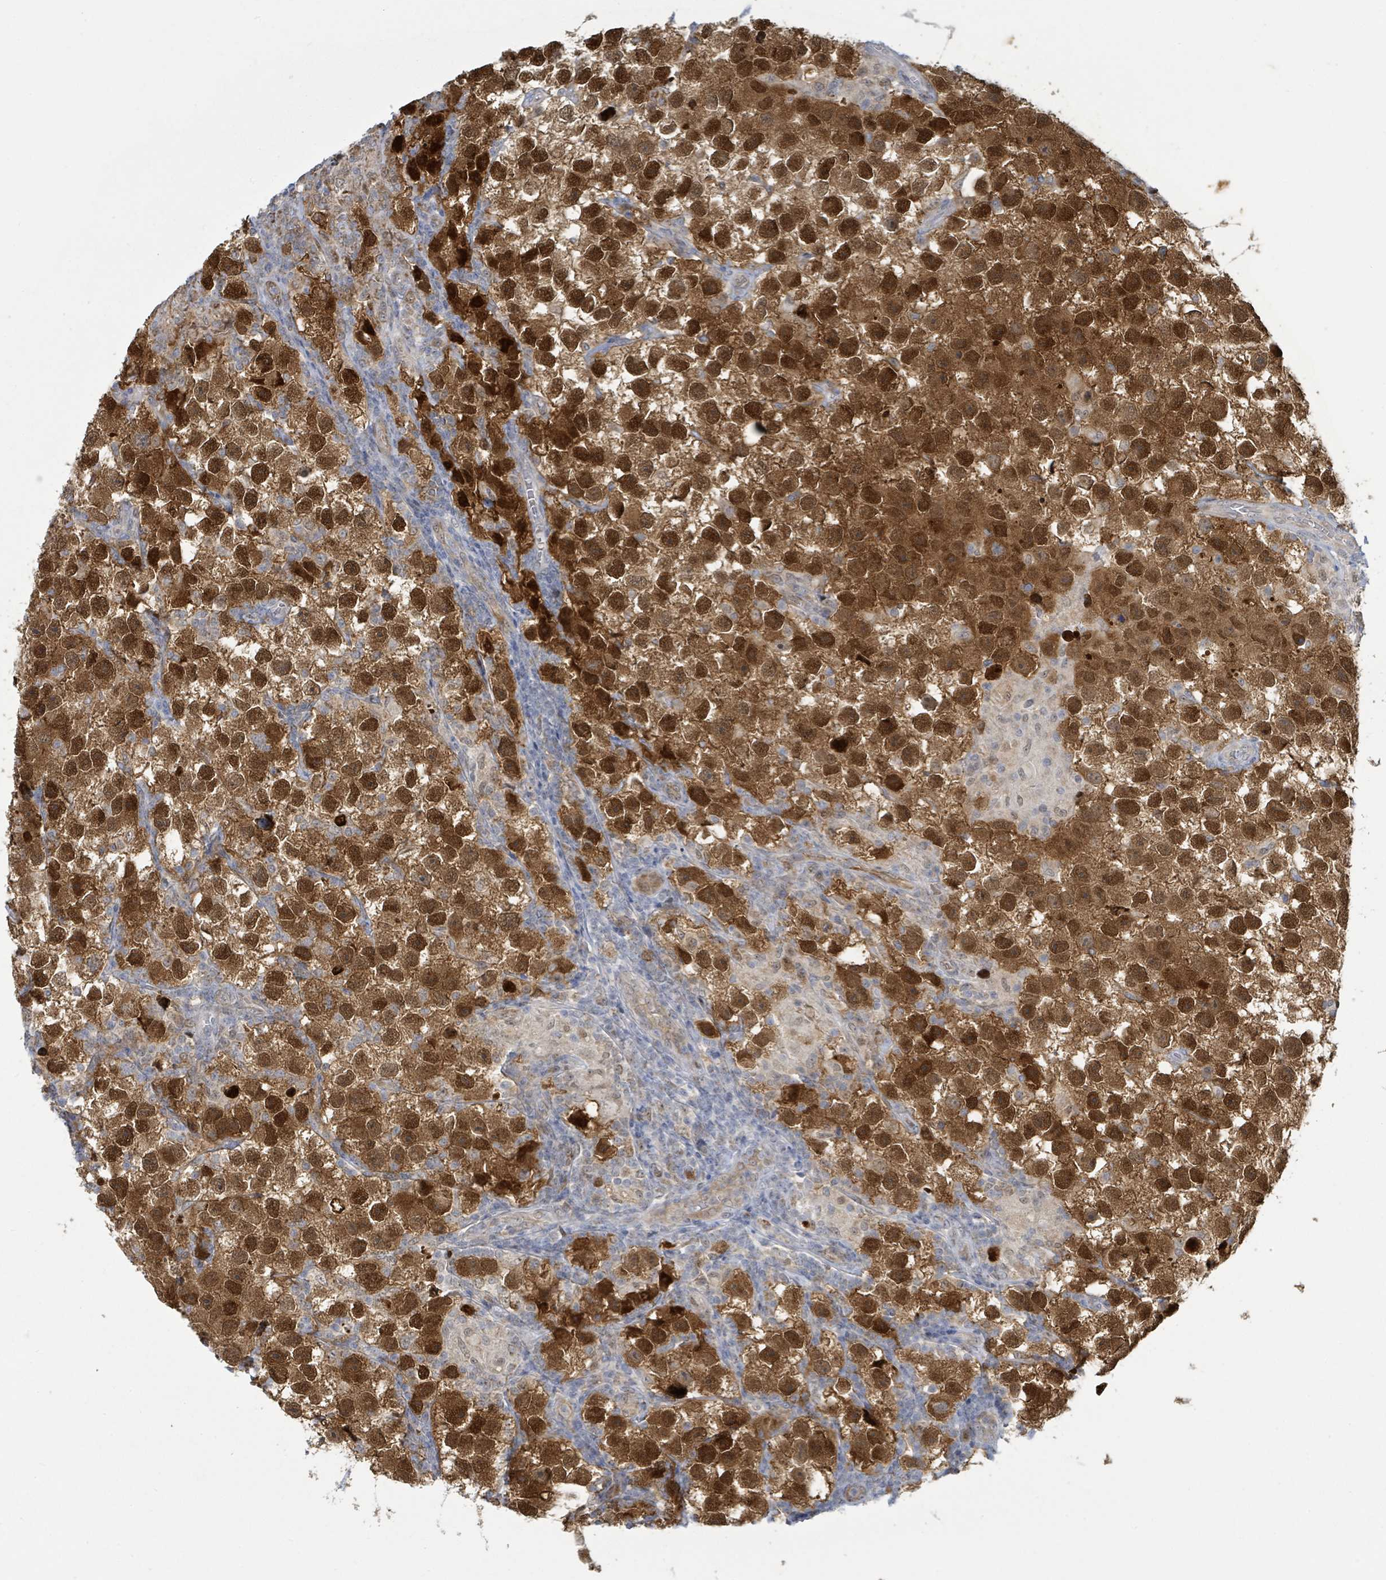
{"staining": {"intensity": "strong", "quantity": ">75%", "location": "cytoplasmic/membranous,nuclear"}, "tissue": "testis cancer", "cell_type": "Tumor cells", "image_type": "cancer", "snomed": [{"axis": "morphology", "description": "Seminoma, NOS"}, {"axis": "topography", "description": "Testis"}], "caption": "Immunohistochemical staining of seminoma (testis) exhibits high levels of strong cytoplasmic/membranous and nuclear staining in about >75% of tumor cells.", "gene": "PSMB7", "patient": {"sex": "male", "age": 26}}